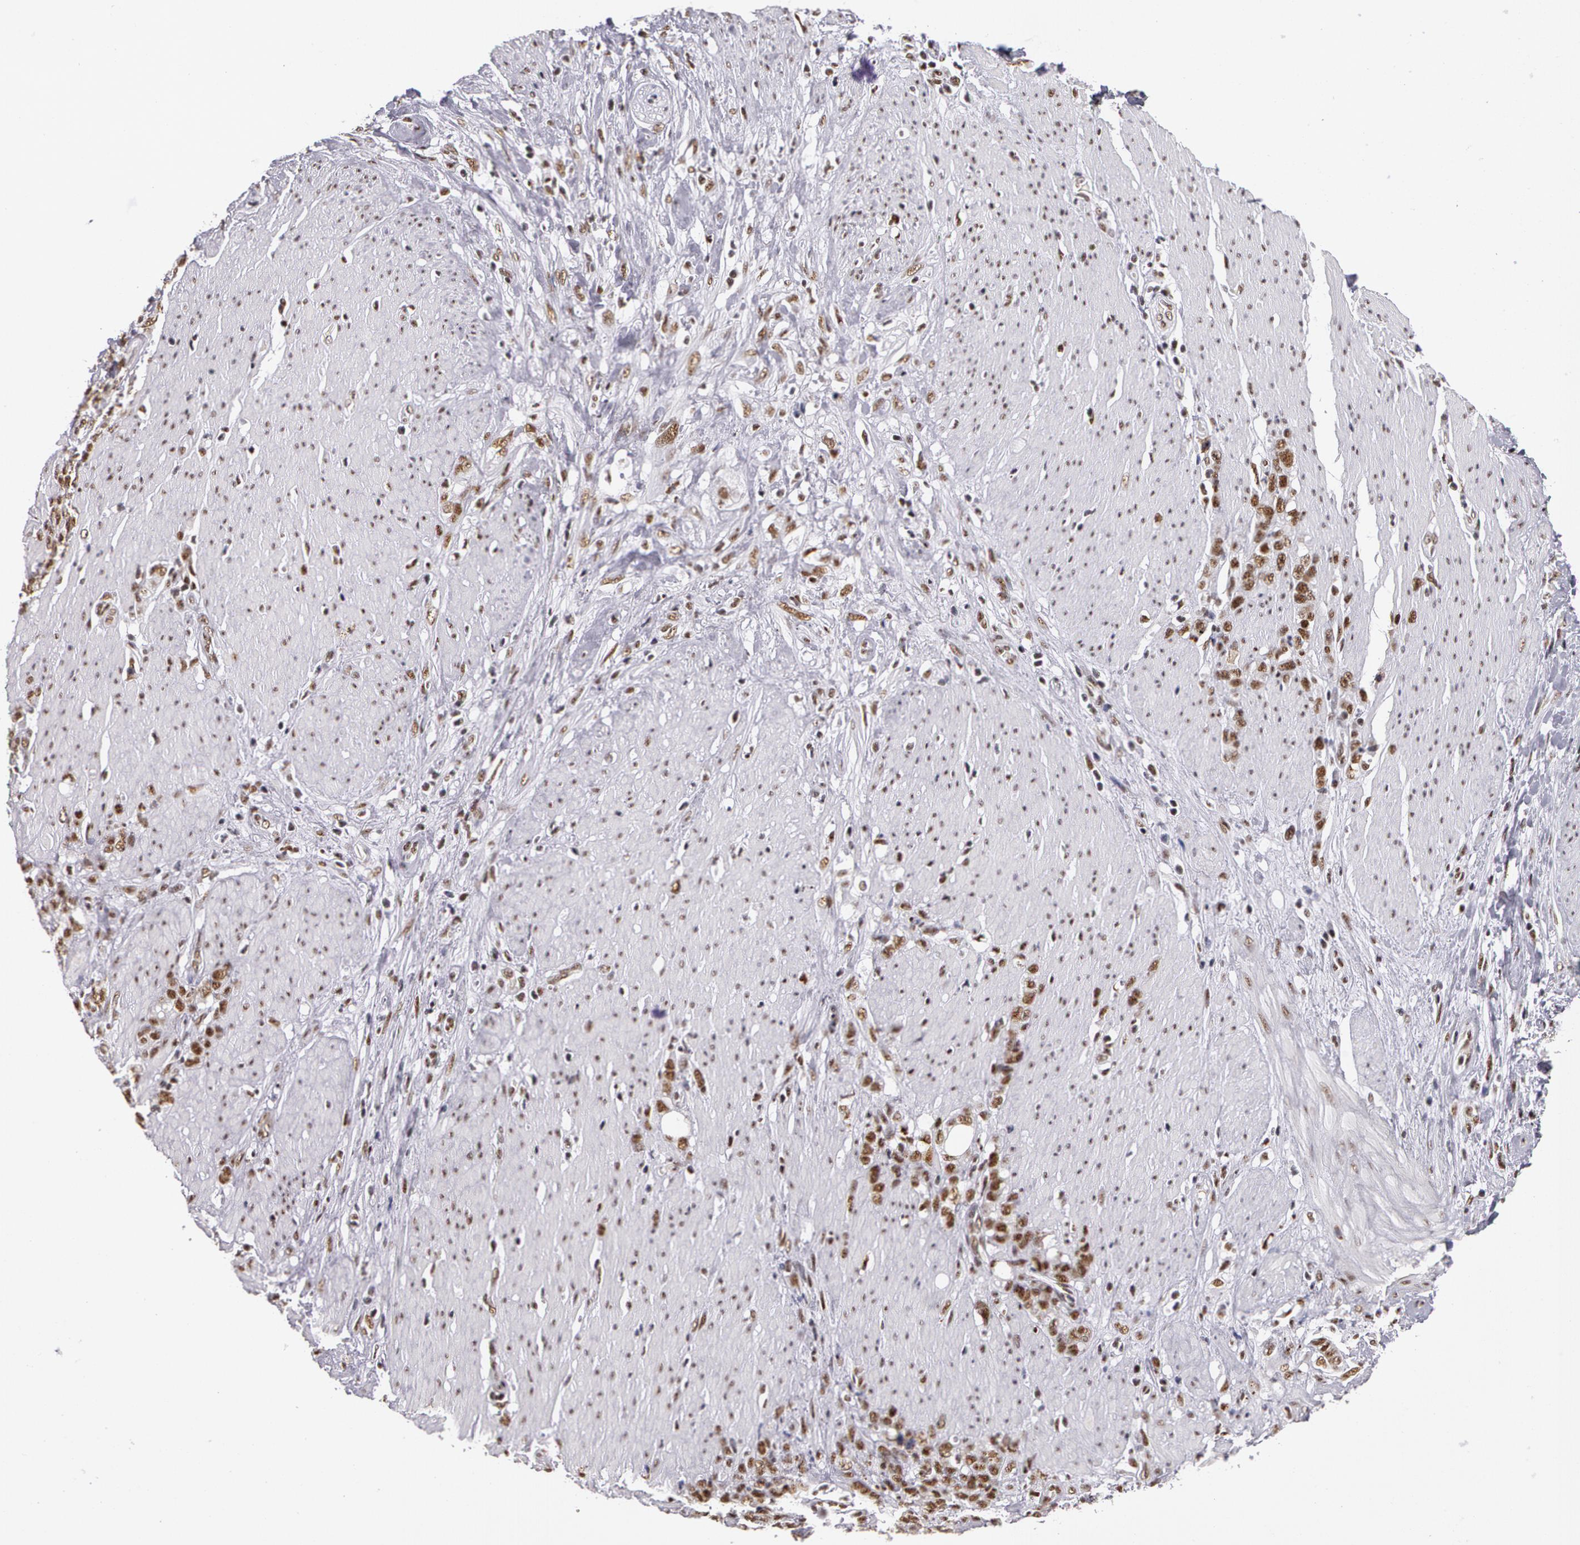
{"staining": {"intensity": "strong", "quantity": ">75%", "location": "nuclear"}, "tissue": "stomach cancer", "cell_type": "Tumor cells", "image_type": "cancer", "snomed": [{"axis": "morphology", "description": "Adenocarcinoma, NOS"}, {"axis": "topography", "description": "Stomach, lower"}], "caption": "DAB (3,3'-diaminobenzidine) immunohistochemical staining of human stomach adenocarcinoma demonstrates strong nuclear protein positivity in about >75% of tumor cells.", "gene": "PNN", "patient": {"sex": "male", "age": 88}}